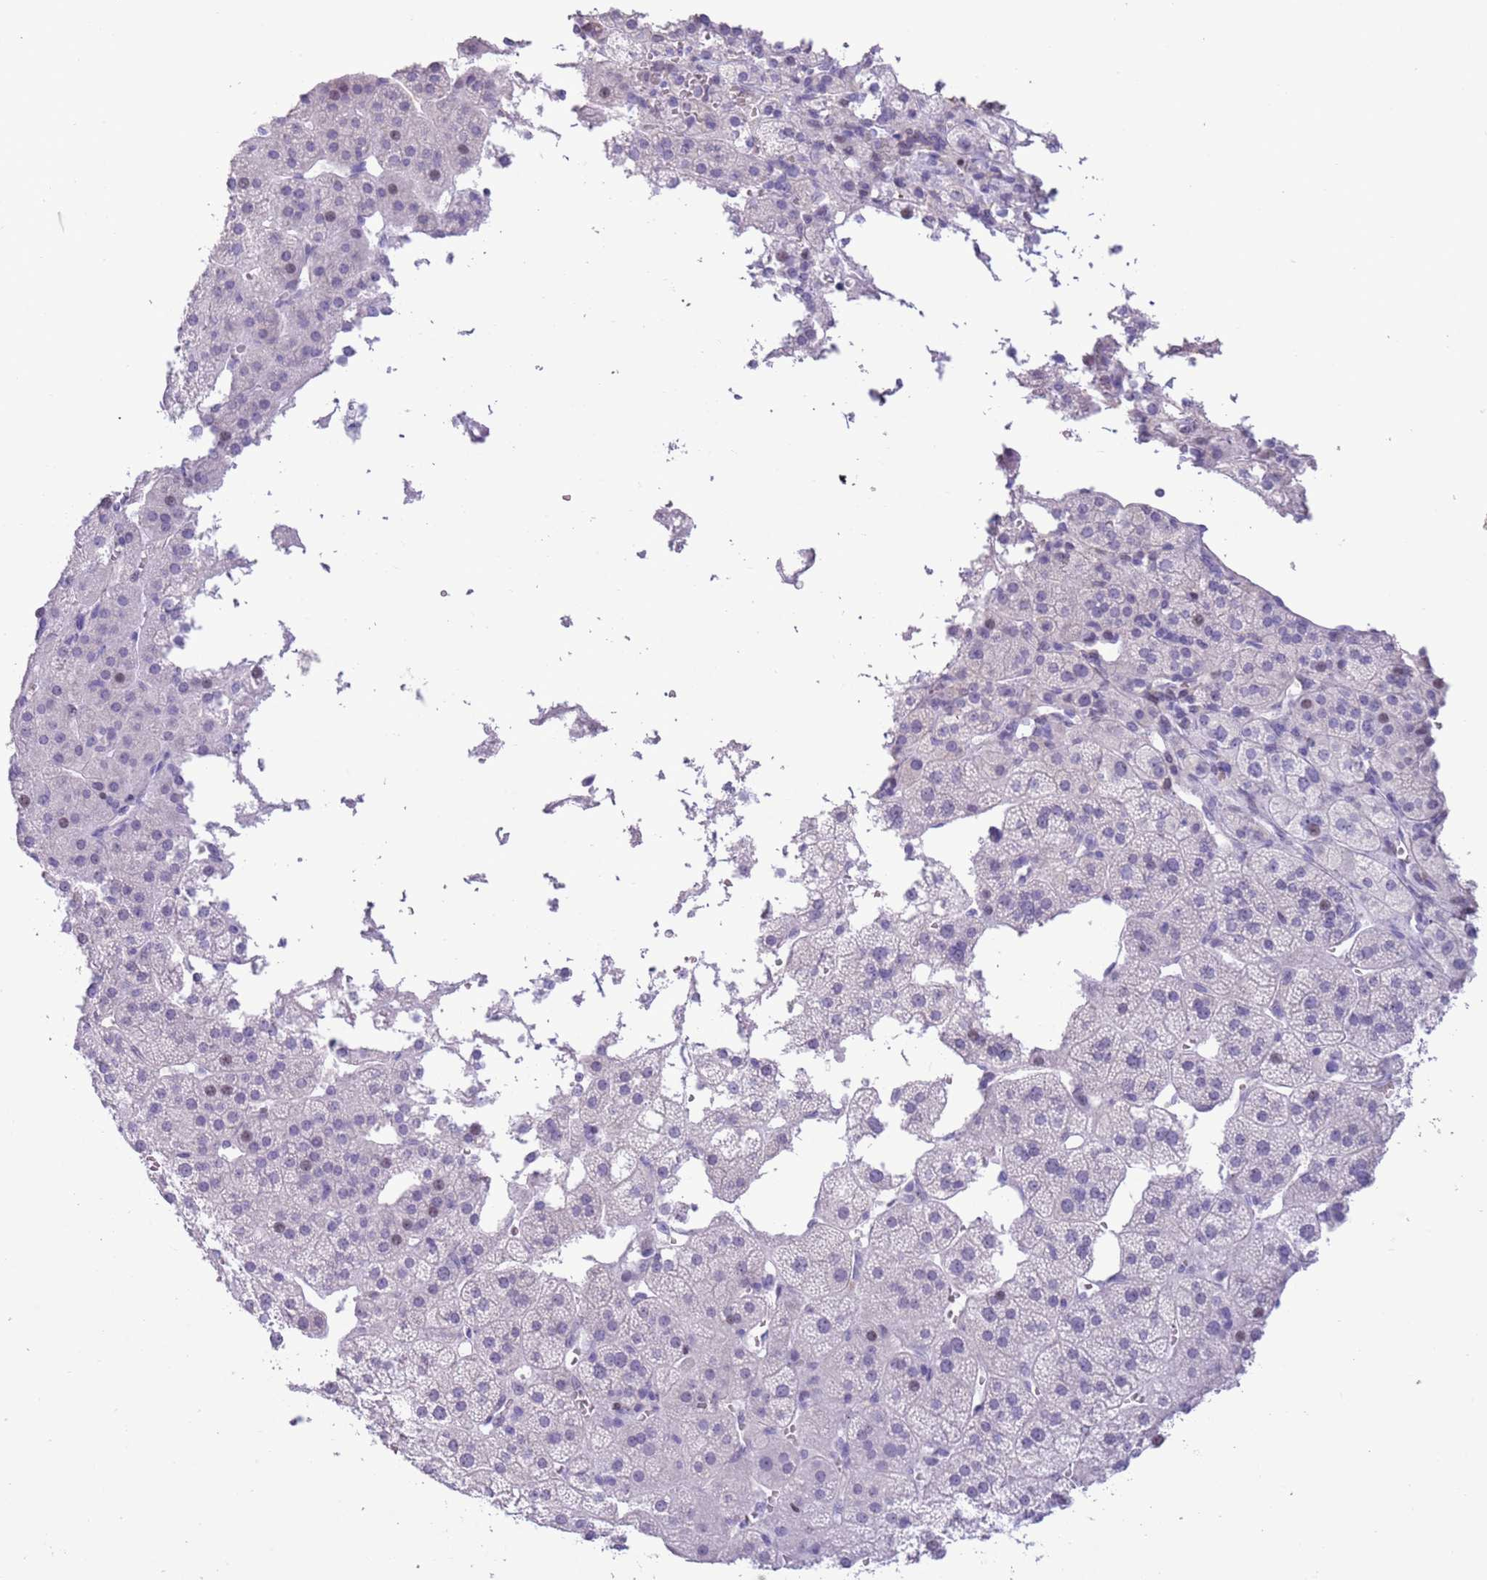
{"staining": {"intensity": "negative", "quantity": "none", "location": "none"}, "tissue": "adrenal gland", "cell_type": "Glandular cells", "image_type": "normal", "snomed": [{"axis": "morphology", "description": "Normal tissue, NOS"}, {"axis": "topography", "description": "Adrenal gland"}], "caption": "IHC histopathology image of unremarkable adrenal gland: human adrenal gland stained with DAB reveals no significant protein staining in glandular cells.", "gene": "BCL11B", "patient": {"sex": "female", "age": 70}}